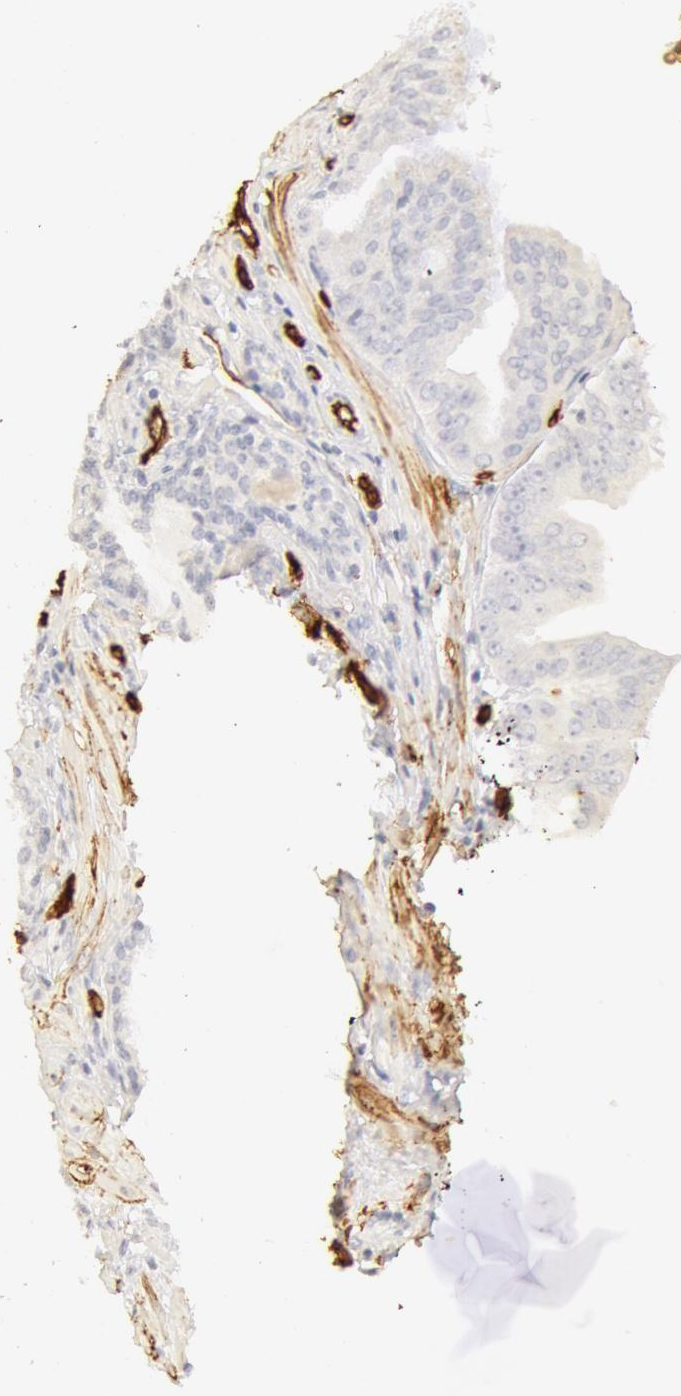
{"staining": {"intensity": "negative", "quantity": "none", "location": "none"}, "tissue": "prostate cancer", "cell_type": "Tumor cells", "image_type": "cancer", "snomed": [{"axis": "morphology", "description": "Adenocarcinoma, Low grade"}, {"axis": "topography", "description": "Prostate"}], "caption": "Histopathology image shows no significant protein staining in tumor cells of prostate low-grade adenocarcinoma. The staining was performed using DAB to visualize the protein expression in brown, while the nuclei were stained in blue with hematoxylin (Magnification: 20x).", "gene": "AQP1", "patient": {"sex": "male", "age": 65}}